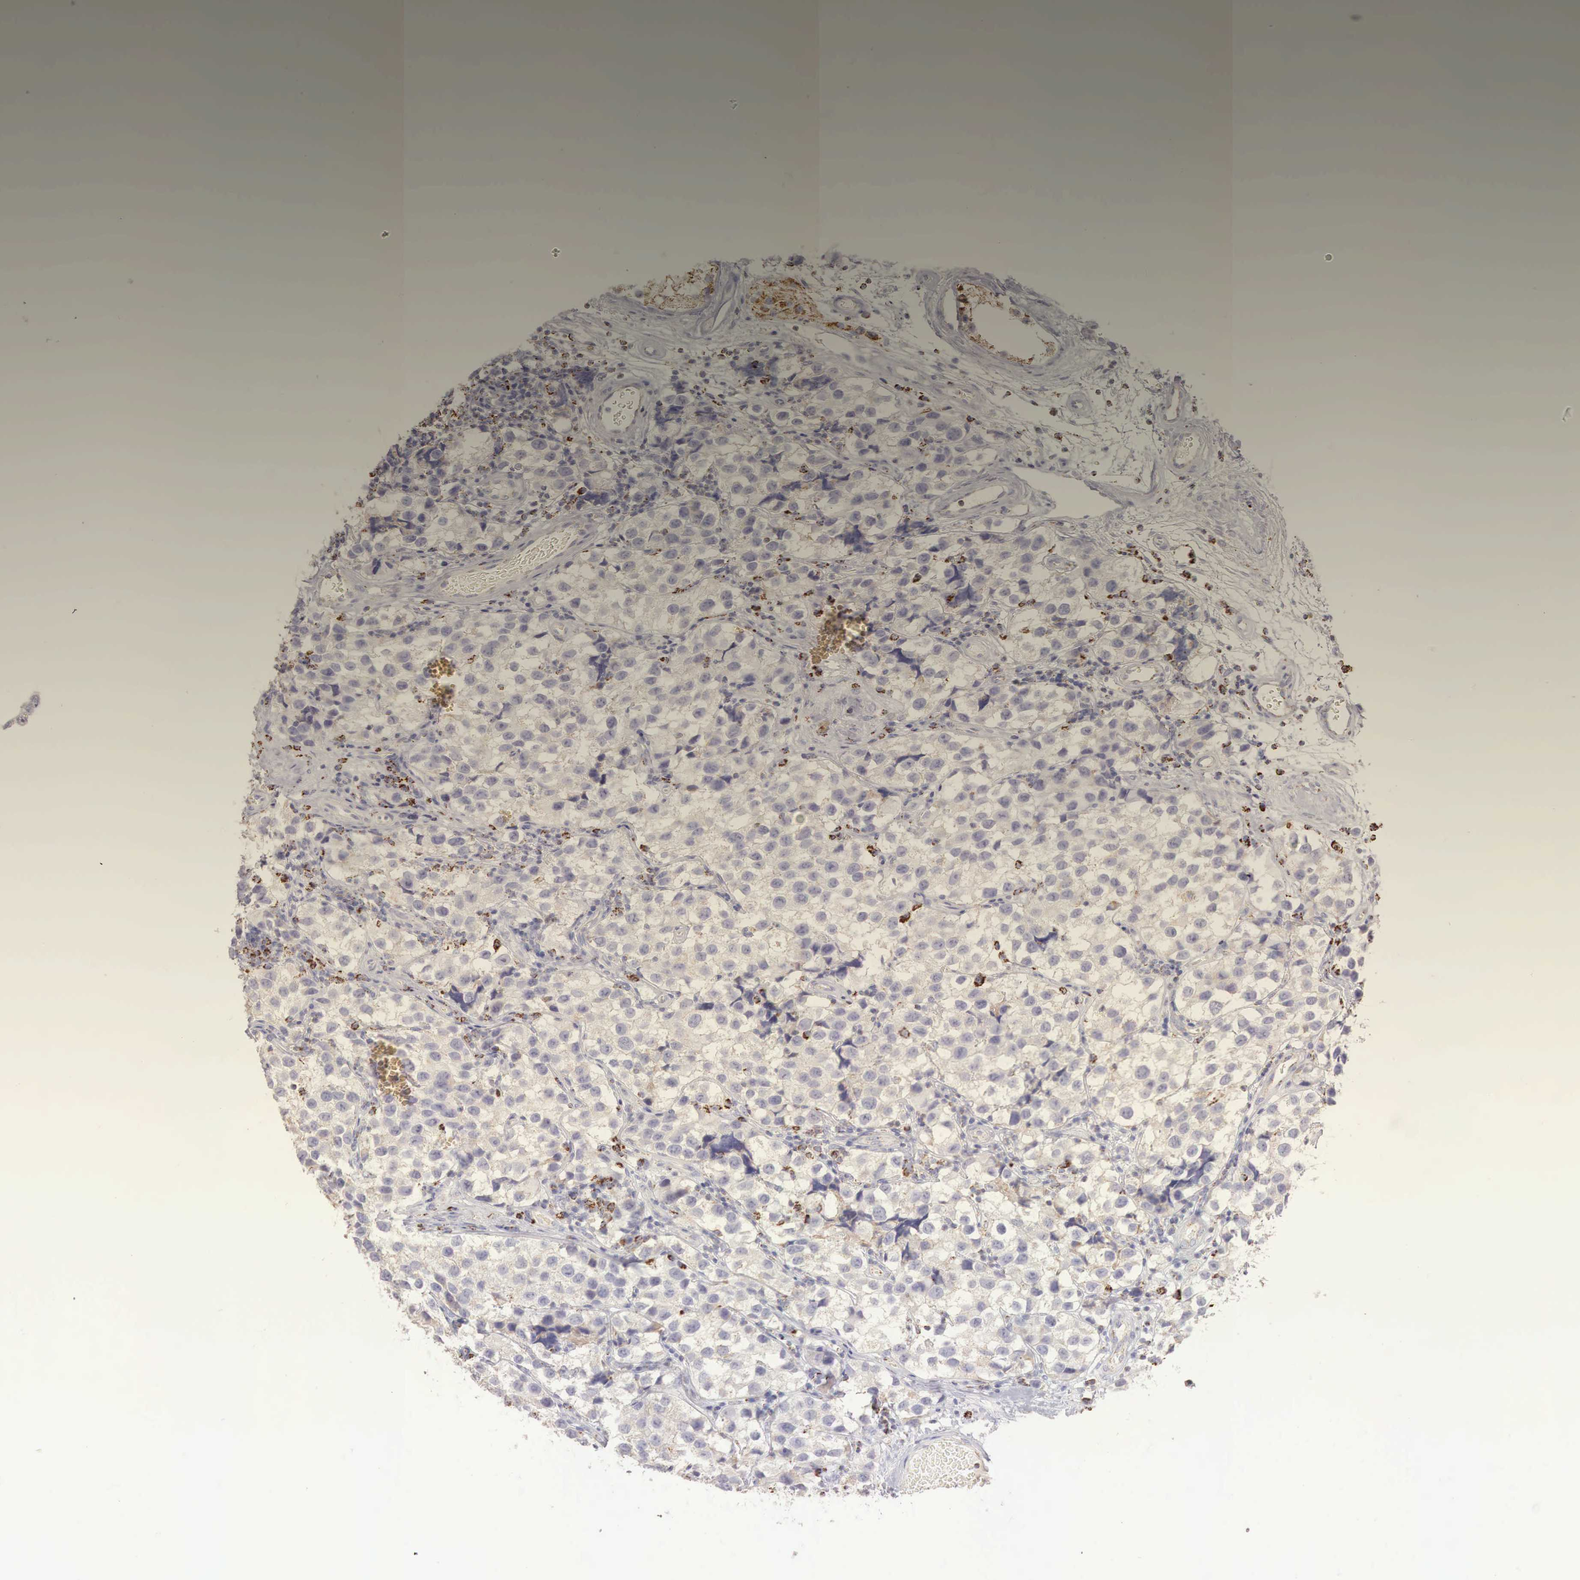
{"staining": {"intensity": "negative", "quantity": "none", "location": "none"}, "tissue": "testis cancer", "cell_type": "Tumor cells", "image_type": "cancer", "snomed": [{"axis": "morphology", "description": "Seminoma, NOS"}, {"axis": "topography", "description": "Testis"}], "caption": "Immunohistochemical staining of testis seminoma shows no significant staining in tumor cells. The staining is performed using DAB brown chromogen with nuclei counter-stained in using hematoxylin.", "gene": "IDH3G", "patient": {"sex": "male", "age": 39}}